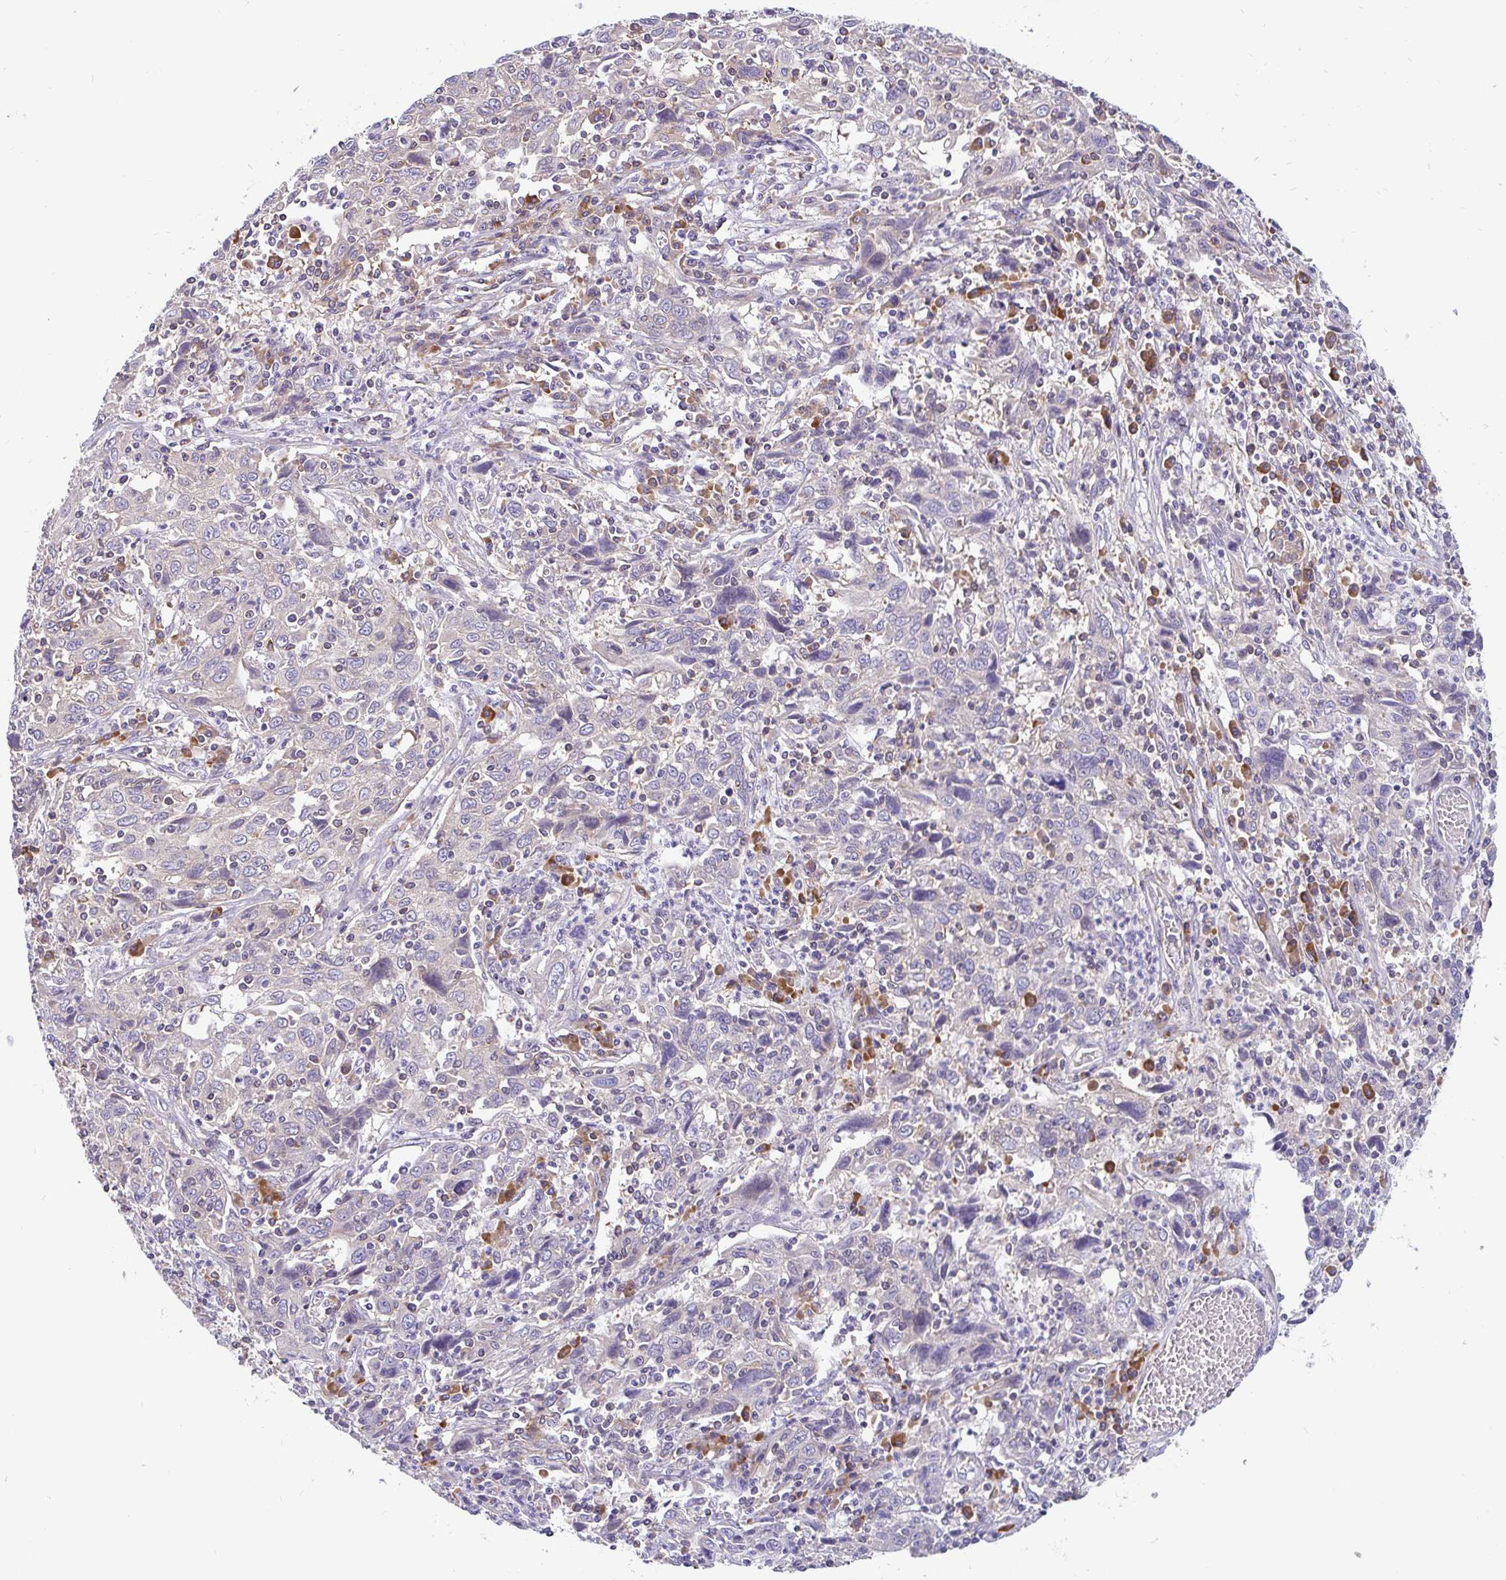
{"staining": {"intensity": "negative", "quantity": "none", "location": "none"}, "tissue": "cervical cancer", "cell_type": "Tumor cells", "image_type": "cancer", "snomed": [{"axis": "morphology", "description": "Squamous cell carcinoma, NOS"}, {"axis": "topography", "description": "Cervix"}], "caption": "Histopathology image shows no protein positivity in tumor cells of squamous cell carcinoma (cervical) tissue.", "gene": "LRRC26", "patient": {"sex": "female", "age": 46}}